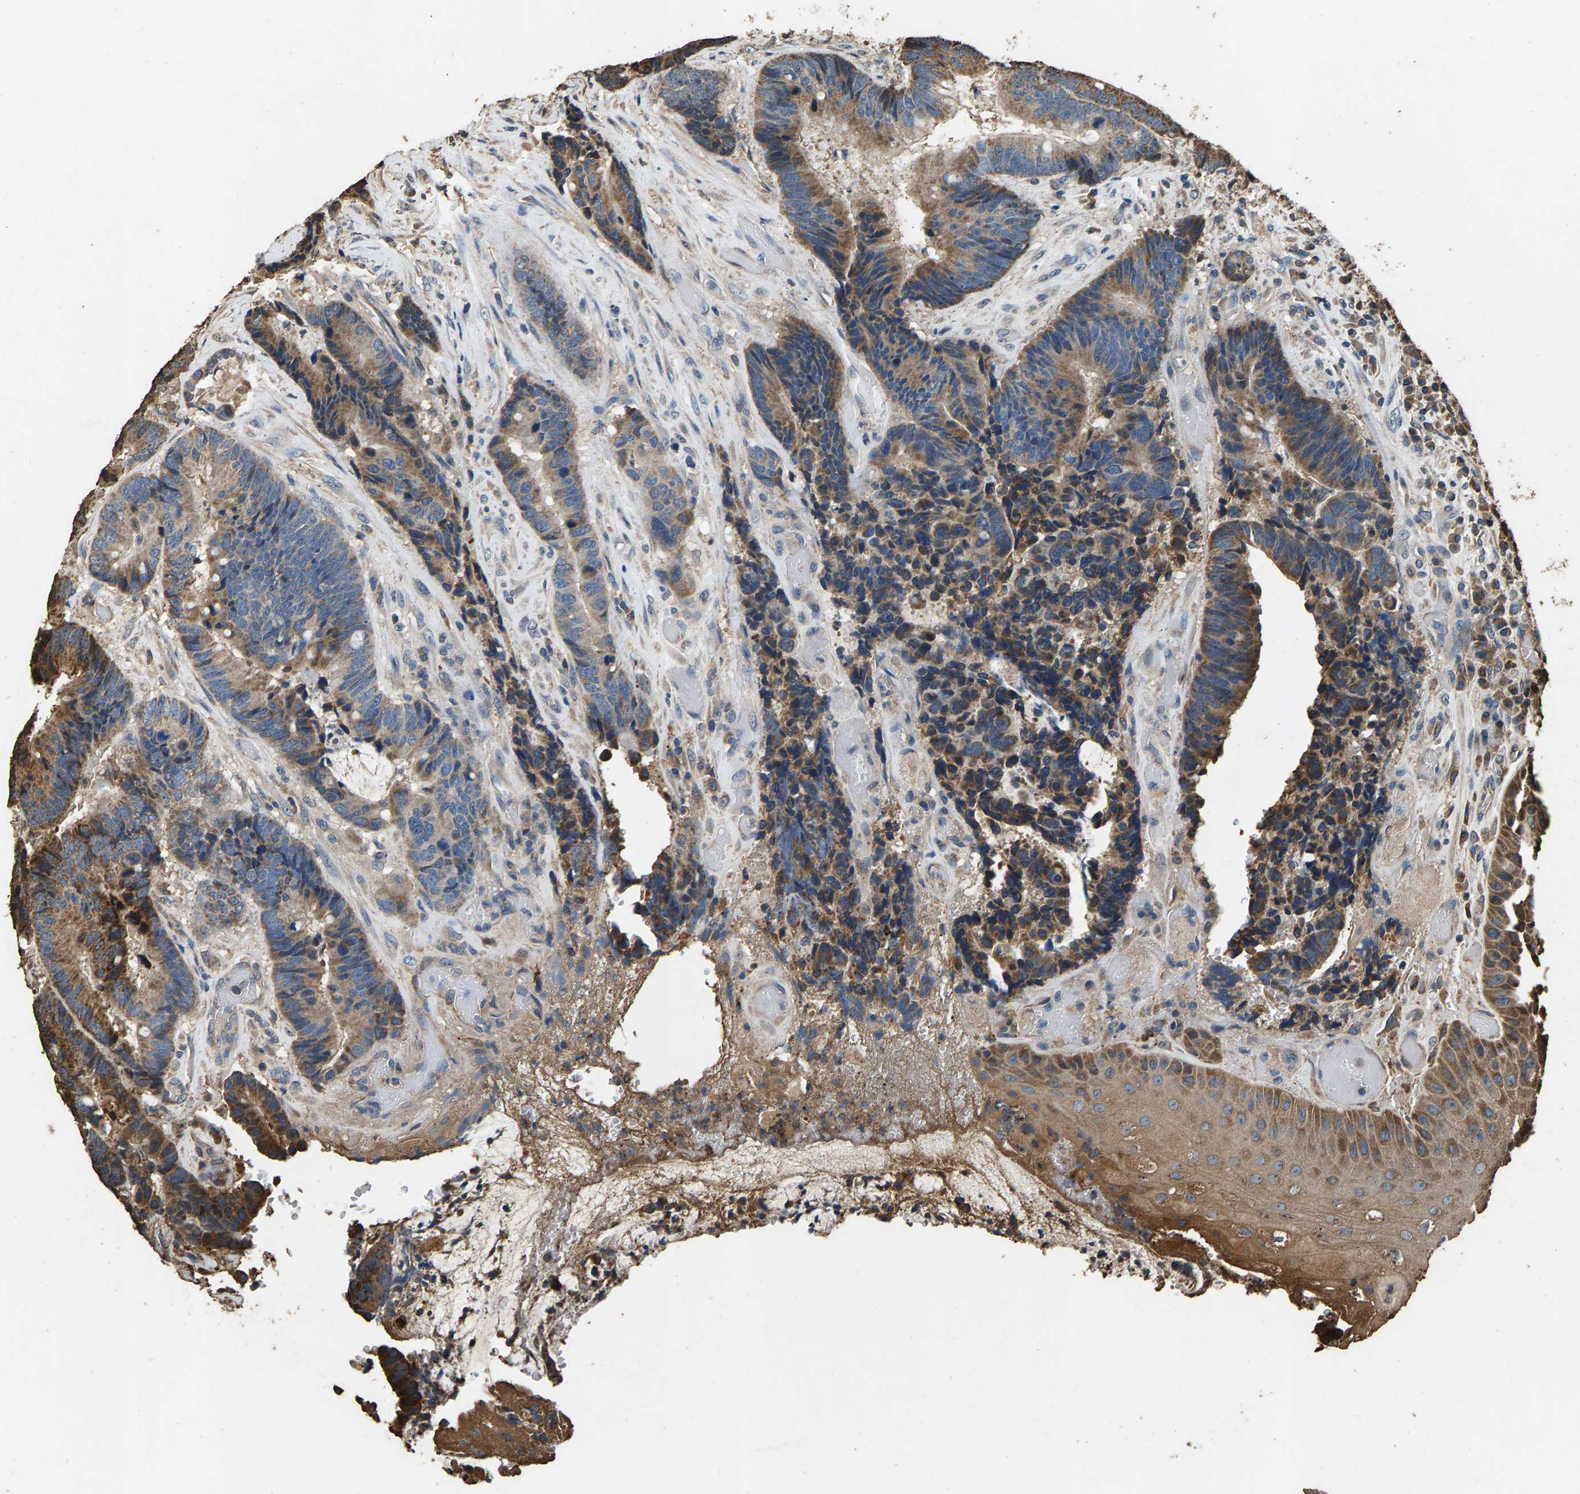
{"staining": {"intensity": "moderate", "quantity": ">75%", "location": "cytoplasmic/membranous"}, "tissue": "colorectal cancer", "cell_type": "Tumor cells", "image_type": "cancer", "snomed": [{"axis": "morphology", "description": "Adenocarcinoma, NOS"}, {"axis": "topography", "description": "Rectum"}, {"axis": "topography", "description": "Anal"}], "caption": "IHC (DAB (3,3'-diaminobenzidine)) staining of colorectal cancer demonstrates moderate cytoplasmic/membranous protein expression in about >75% of tumor cells. (brown staining indicates protein expression, while blue staining denotes nuclei).", "gene": "MRPL27", "patient": {"sex": "female", "age": 89}}